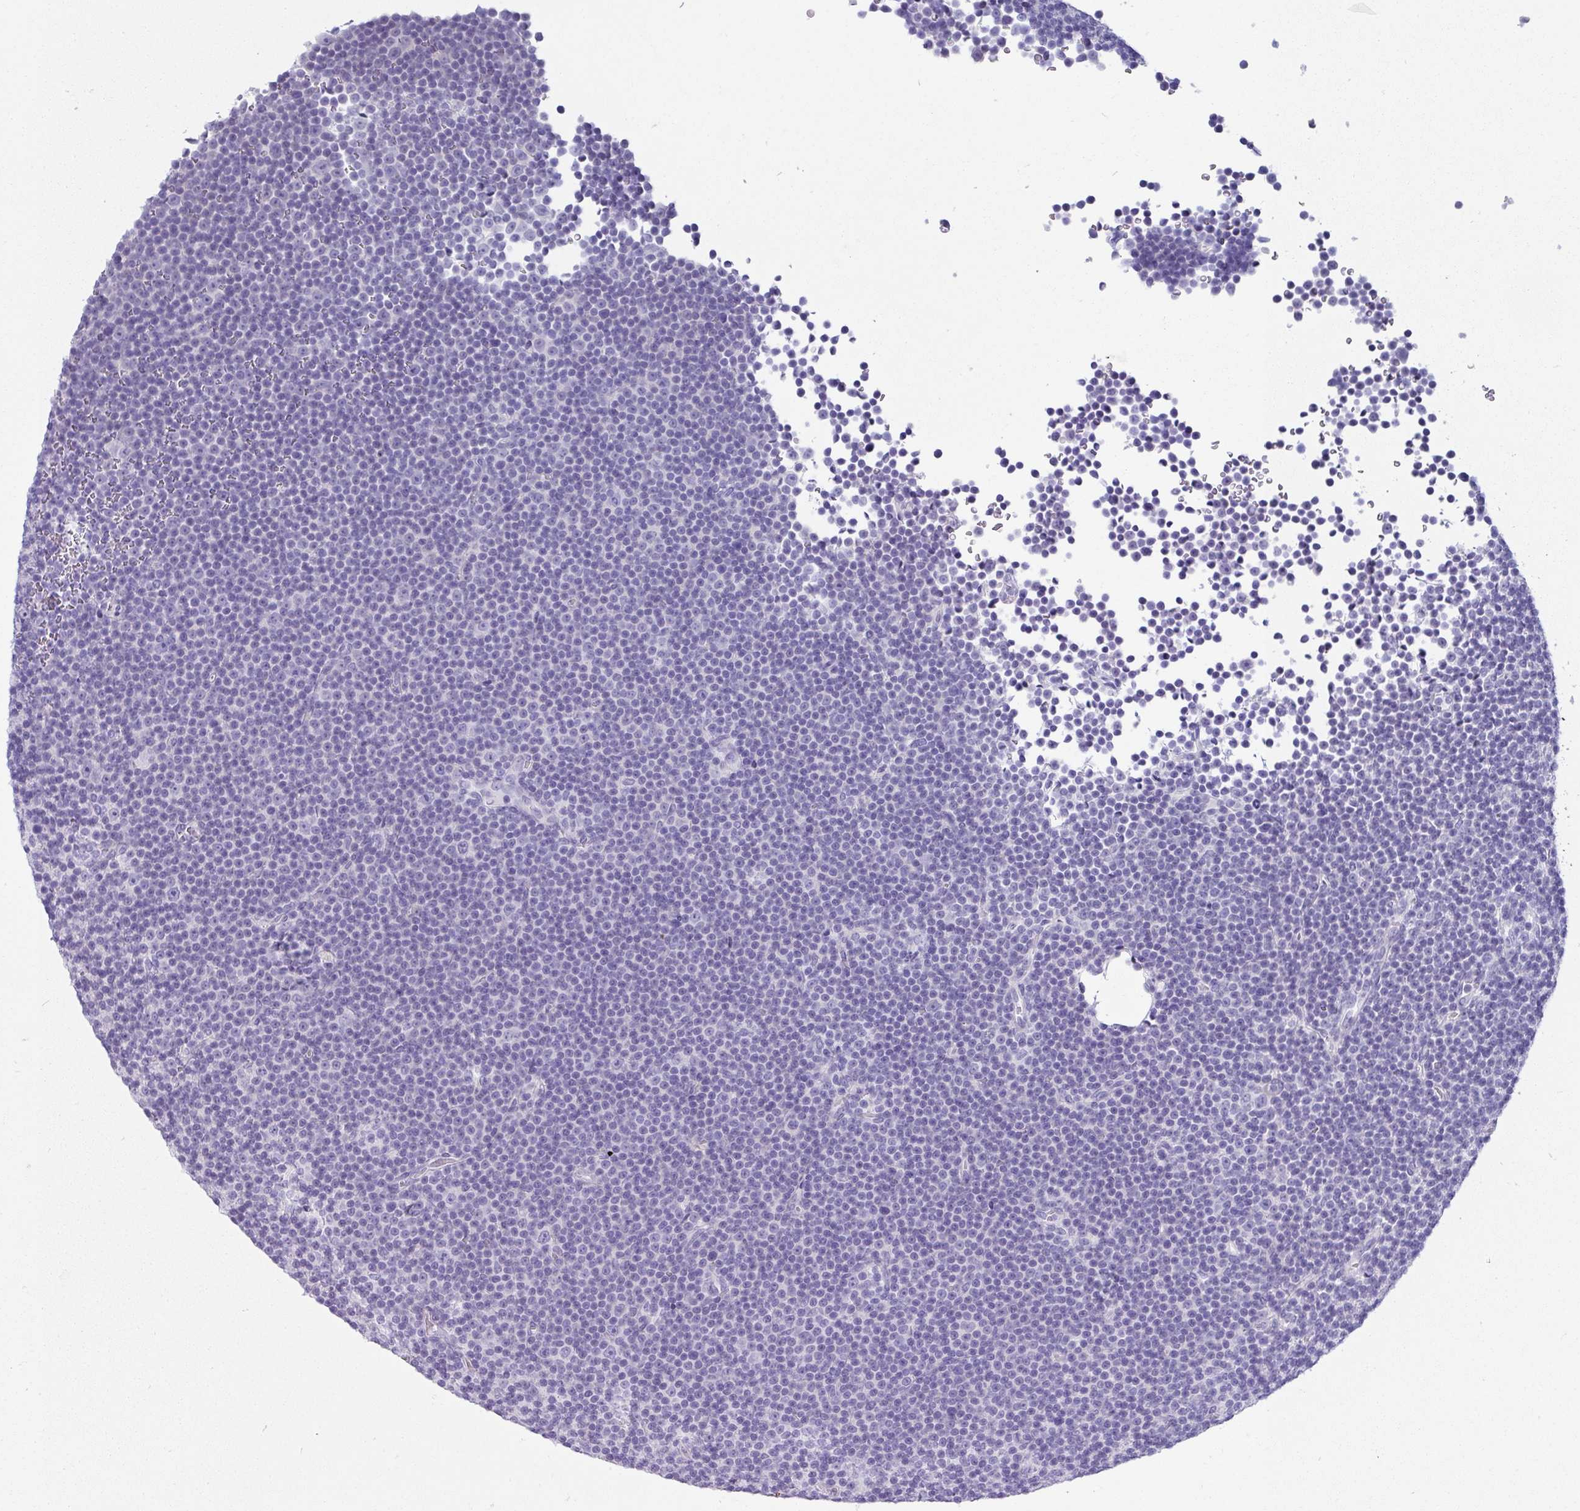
{"staining": {"intensity": "negative", "quantity": "none", "location": "none"}, "tissue": "lymphoma", "cell_type": "Tumor cells", "image_type": "cancer", "snomed": [{"axis": "morphology", "description": "Malignant lymphoma, non-Hodgkin's type, Low grade"}, {"axis": "topography", "description": "Lymph node"}], "caption": "Tumor cells show no significant staining in malignant lymphoma, non-Hodgkin's type (low-grade).", "gene": "VCY1B", "patient": {"sex": "female", "age": 67}}